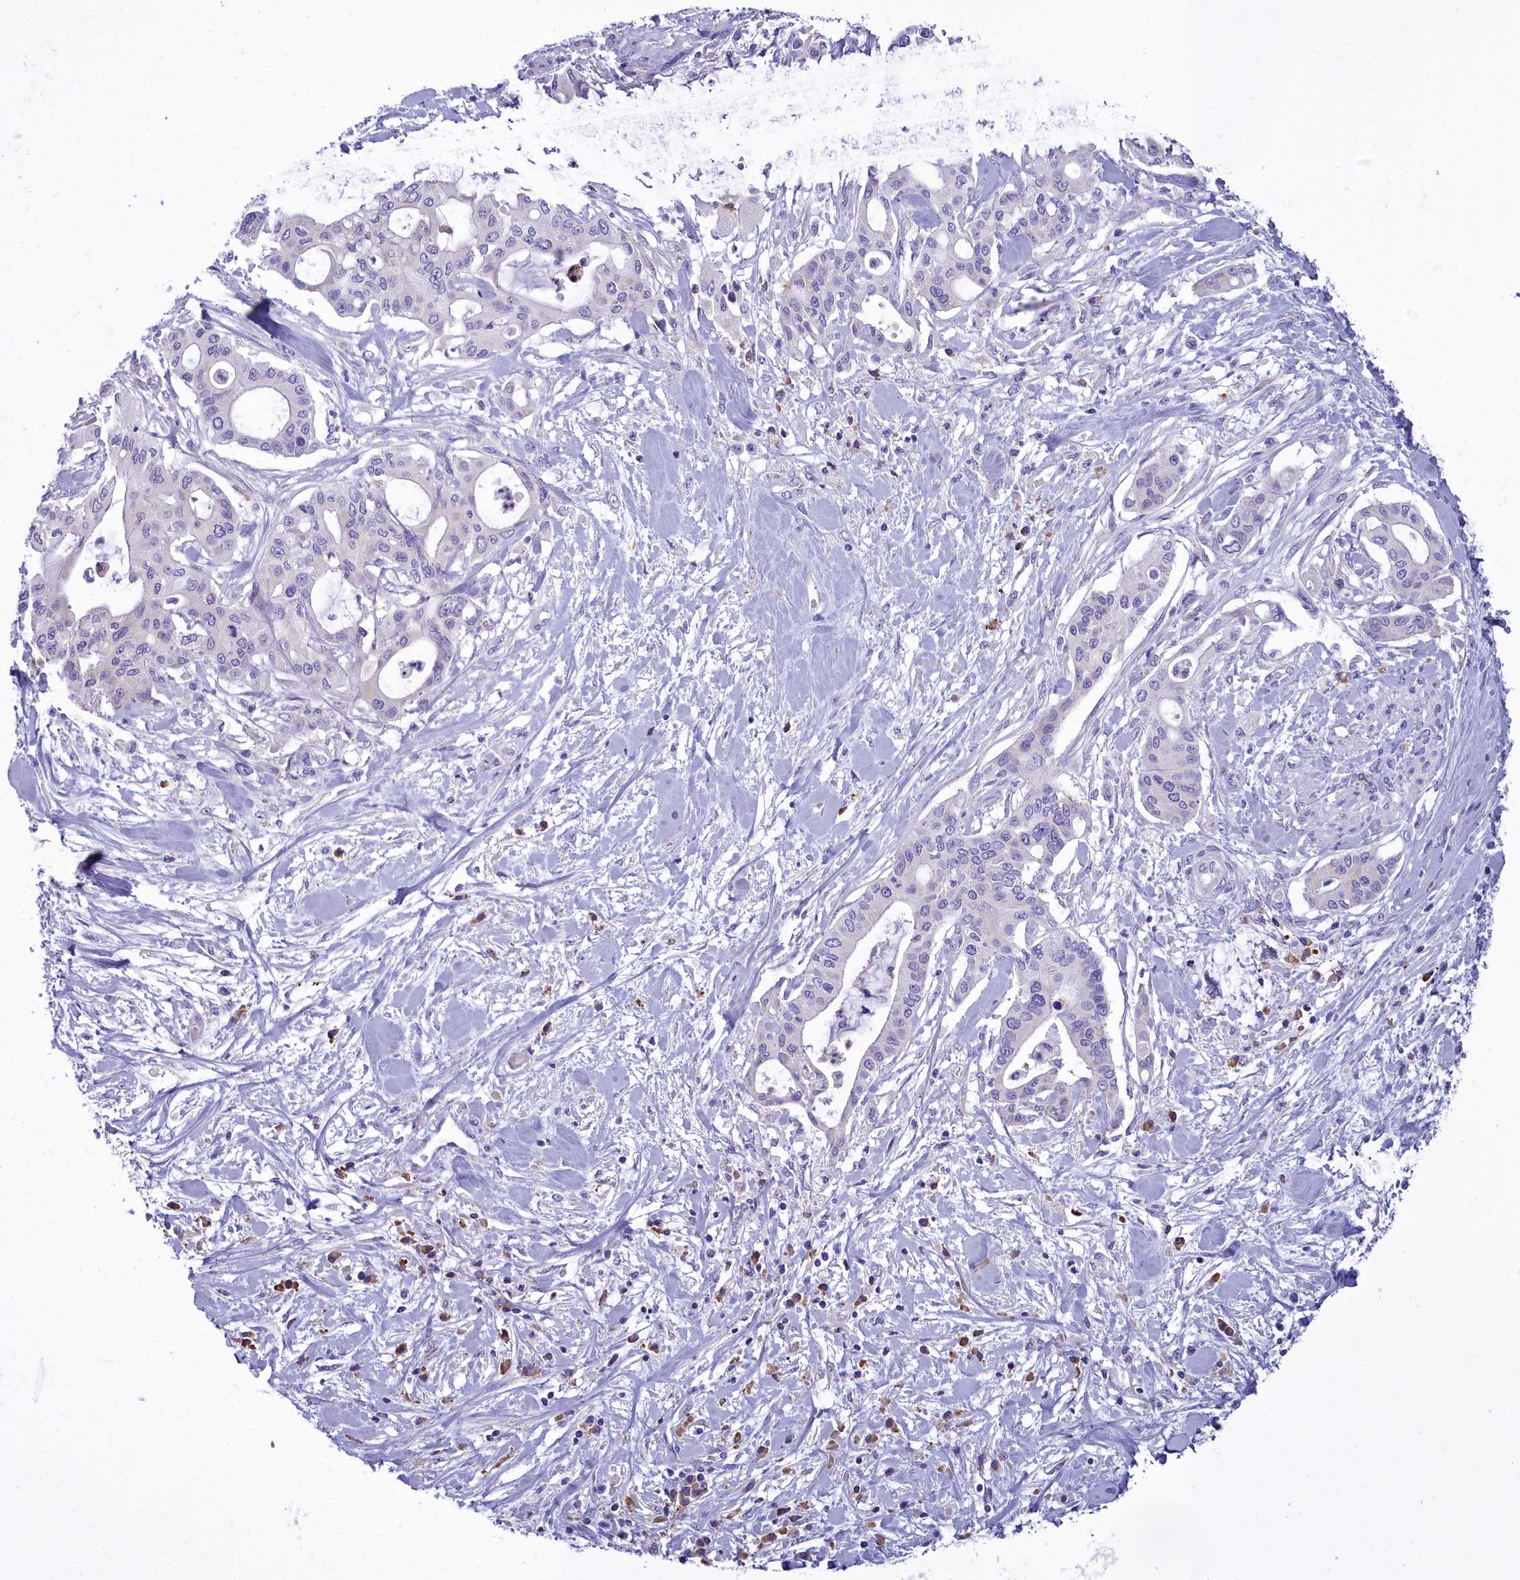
{"staining": {"intensity": "negative", "quantity": "none", "location": "none"}, "tissue": "pancreatic cancer", "cell_type": "Tumor cells", "image_type": "cancer", "snomed": [{"axis": "morphology", "description": "Adenocarcinoma, NOS"}, {"axis": "topography", "description": "Pancreas"}], "caption": "IHC histopathology image of neoplastic tissue: pancreatic cancer stained with DAB (3,3'-diaminobenzidine) shows no significant protein positivity in tumor cells.", "gene": "CD5", "patient": {"sex": "male", "age": 46}}